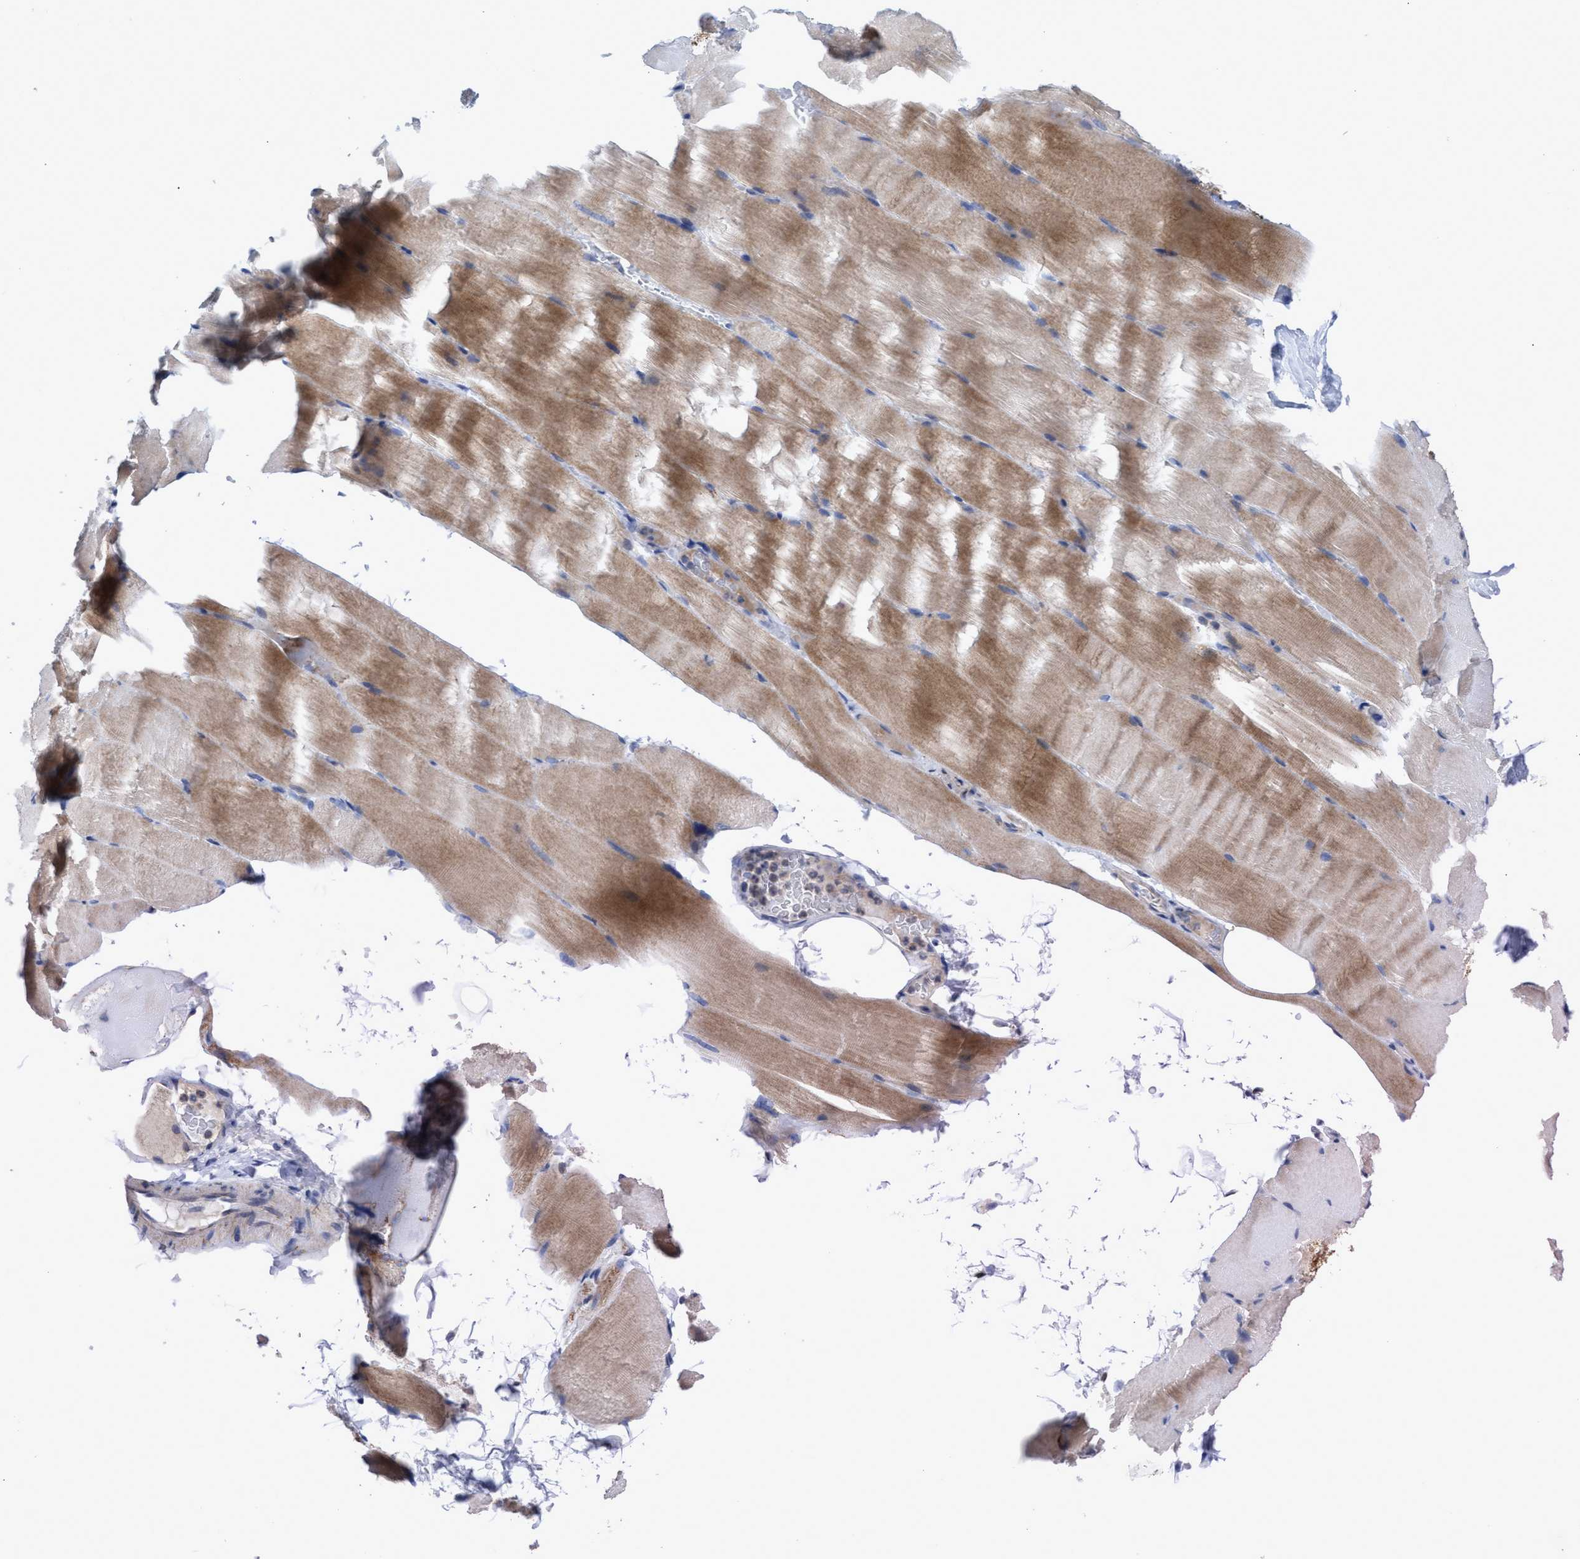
{"staining": {"intensity": "moderate", "quantity": ">75%", "location": "cytoplasmic/membranous"}, "tissue": "skeletal muscle", "cell_type": "Myocytes", "image_type": "normal", "snomed": [{"axis": "morphology", "description": "Normal tissue, NOS"}, {"axis": "topography", "description": "Skeletal muscle"}, {"axis": "topography", "description": "Parathyroid gland"}], "caption": "Immunohistochemistry micrograph of benign skeletal muscle: human skeletal muscle stained using immunohistochemistry (IHC) displays medium levels of moderate protein expression localized specifically in the cytoplasmic/membranous of myocytes, appearing as a cytoplasmic/membranous brown color.", "gene": "ZNF750", "patient": {"sex": "female", "age": 37}}